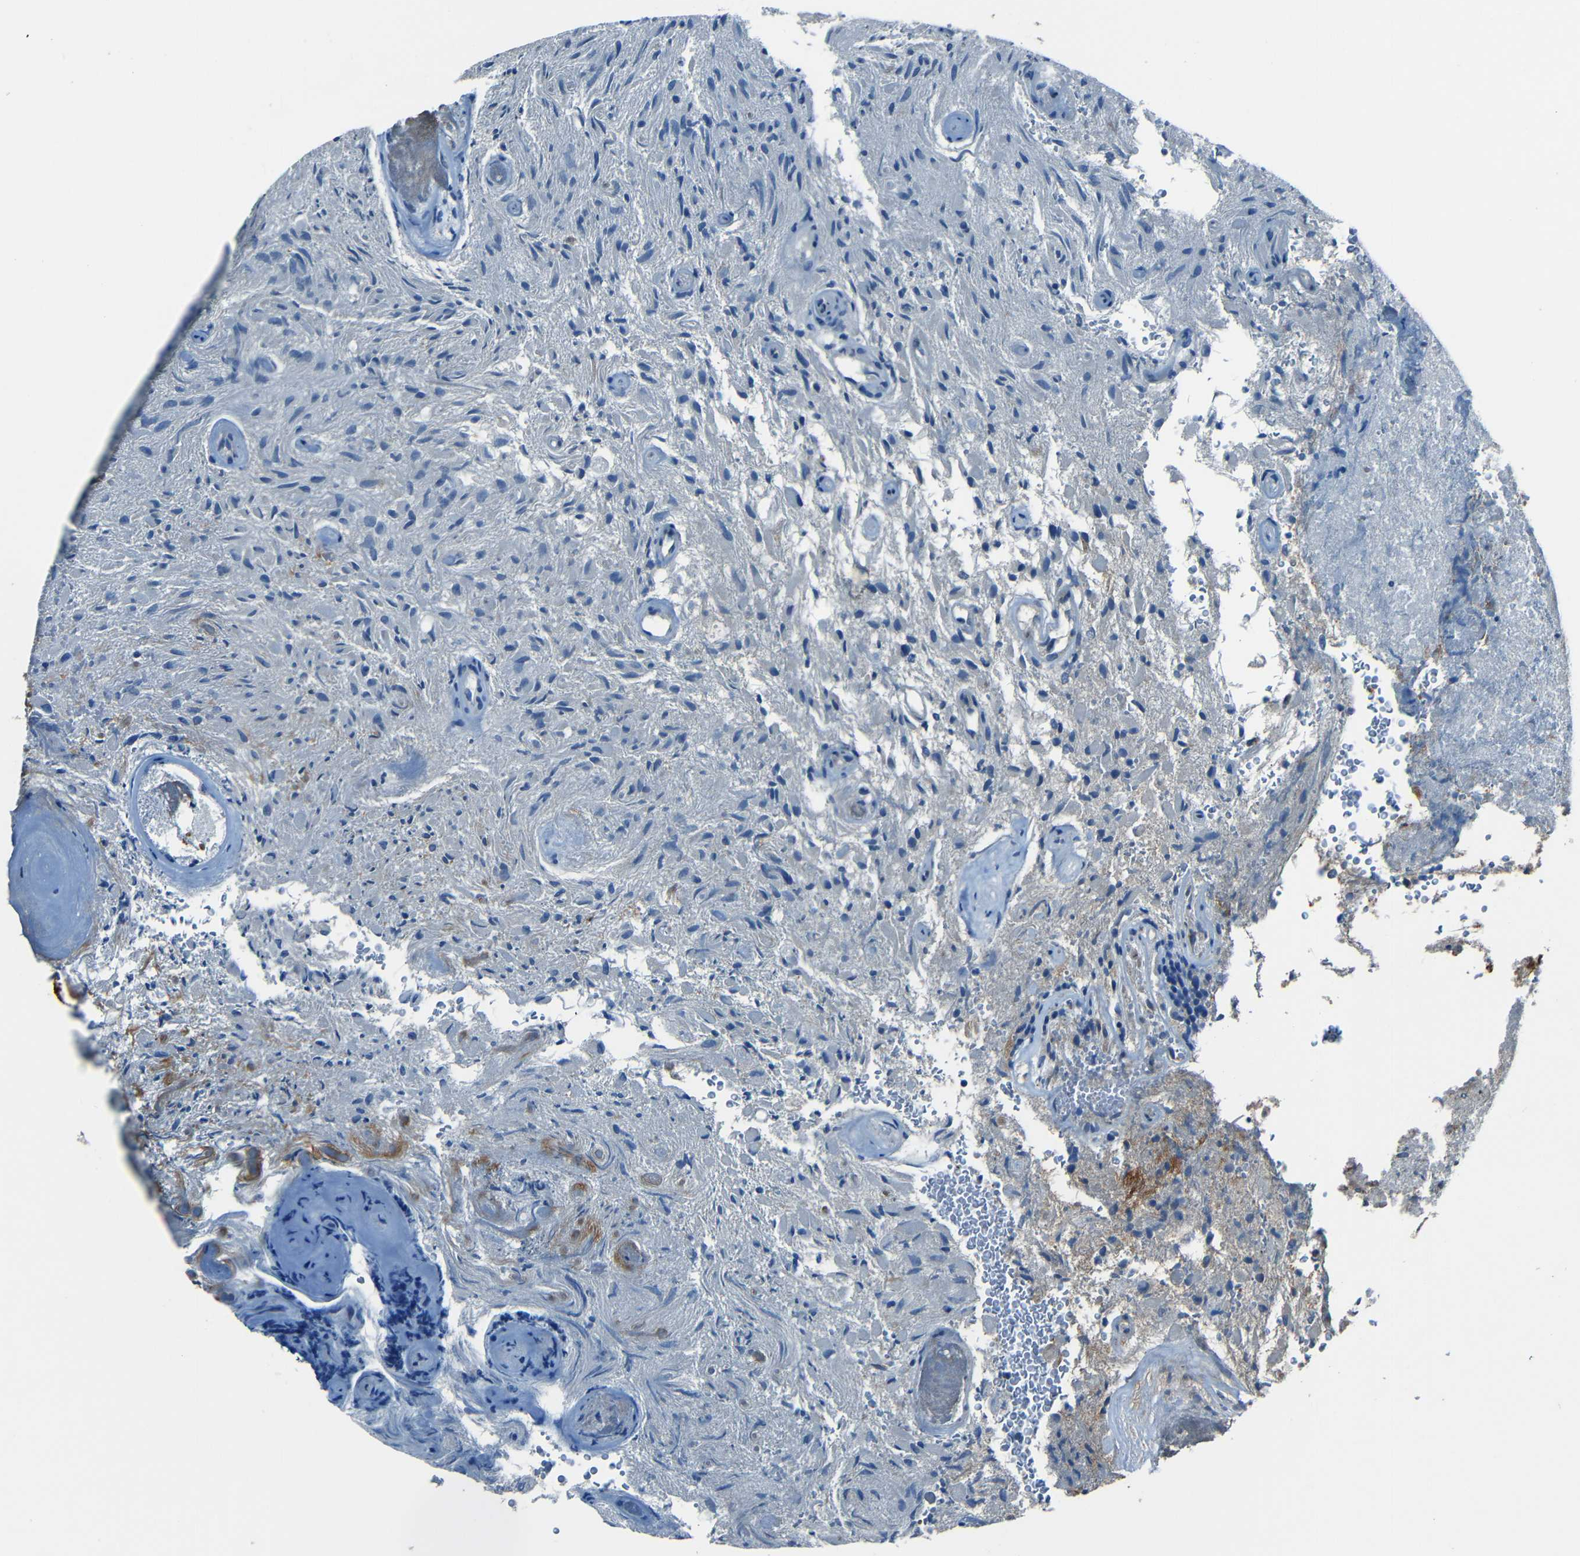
{"staining": {"intensity": "weak", "quantity": "25%-75%", "location": "cytoplasmic/membranous"}, "tissue": "glioma", "cell_type": "Tumor cells", "image_type": "cancer", "snomed": [{"axis": "morphology", "description": "Glioma, malignant, High grade"}, {"axis": "topography", "description": "Brain"}], "caption": "Immunohistochemical staining of high-grade glioma (malignant) demonstrates weak cytoplasmic/membranous protein expression in approximately 25%-75% of tumor cells.", "gene": "SLA", "patient": {"sex": "male", "age": 71}}